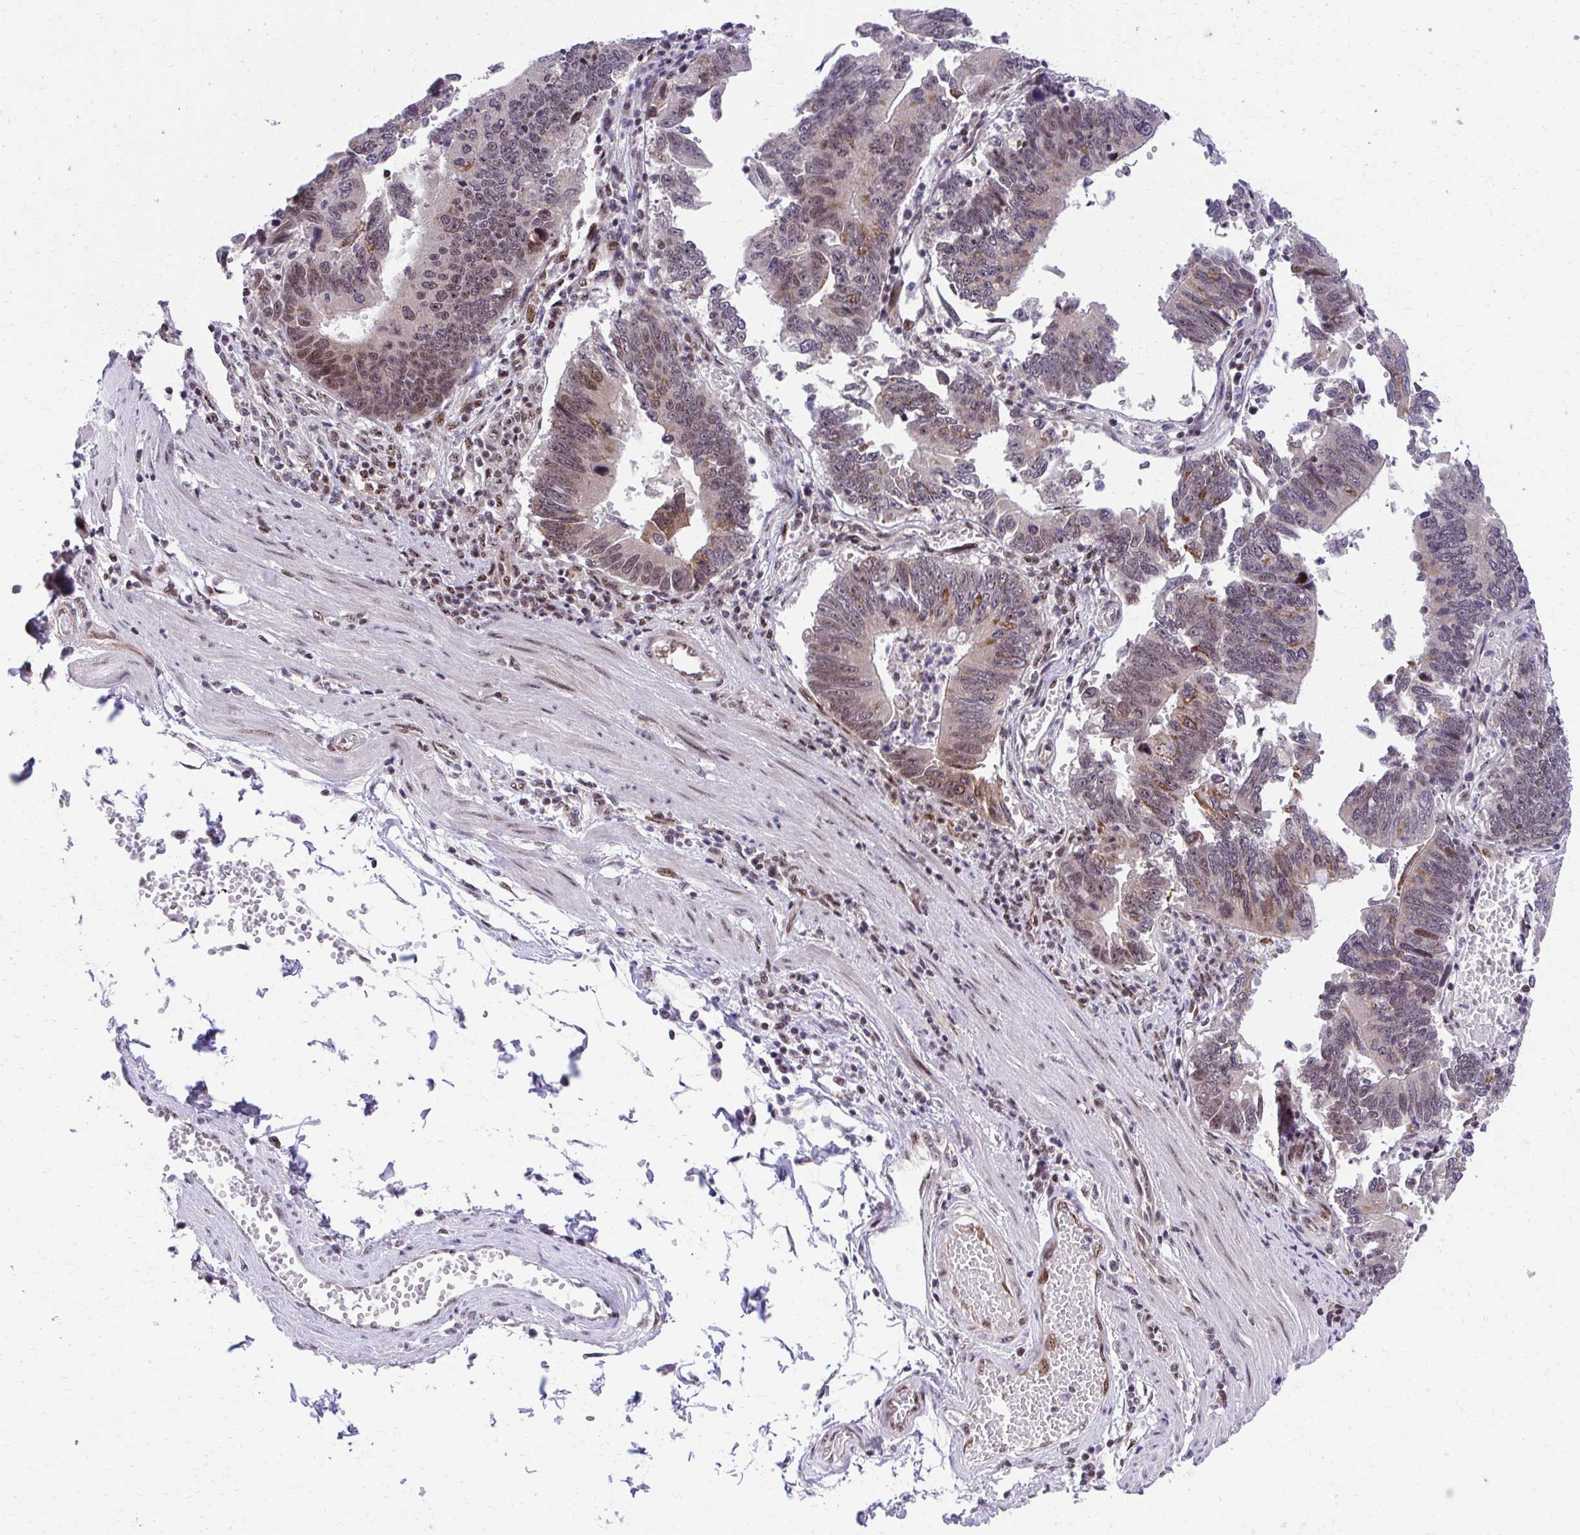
{"staining": {"intensity": "moderate", "quantity": "25%-75%", "location": "cytoplasmic/membranous,nuclear"}, "tissue": "stomach cancer", "cell_type": "Tumor cells", "image_type": "cancer", "snomed": [{"axis": "morphology", "description": "Adenocarcinoma, NOS"}, {"axis": "topography", "description": "Stomach"}], "caption": "Tumor cells display moderate cytoplasmic/membranous and nuclear positivity in approximately 25%-75% of cells in stomach cancer.", "gene": "HOXA4", "patient": {"sex": "male", "age": 59}}